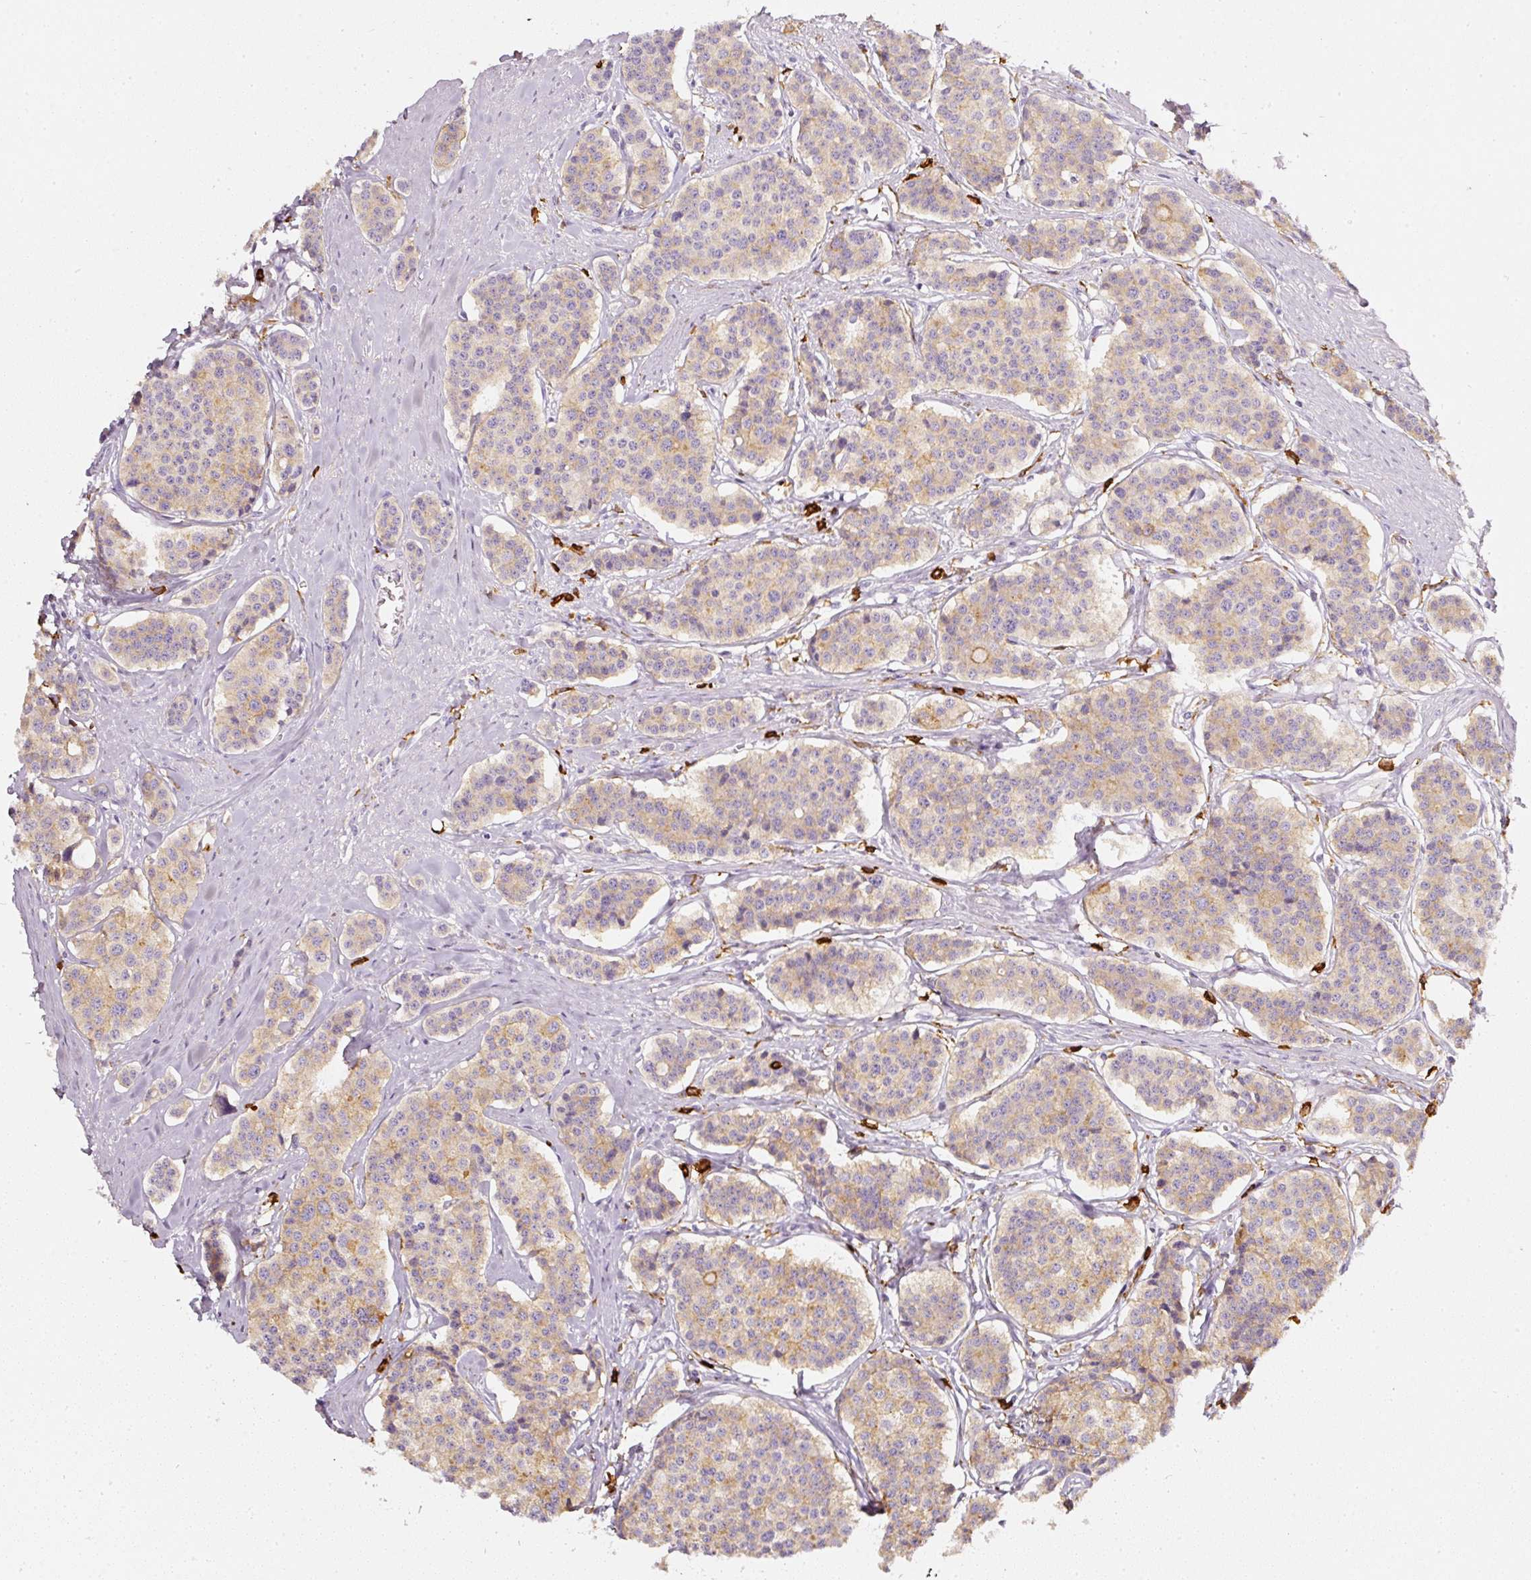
{"staining": {"intensity": "weak", "quantity": ">75%", "location": "cytoplasmic/membranous"}, "tissue": "carcinoid", "cell_type": "Tumor cells", "image_type": "cancer", "snomed": [{"axis": "morphology", "description": "Carcinoid, malignant, NOS"}, {"axis": "topography", "description": "Small intestine"}], "caption": "This micrograph demonstrates immunohistochemistry (IHC) staining of carcinoid (malignant), with low weak cytoplasmic/membranous expression in about >75% of tumor cells.", "gene": "EVL", "patient": {"sex": "male", "age": 60}}